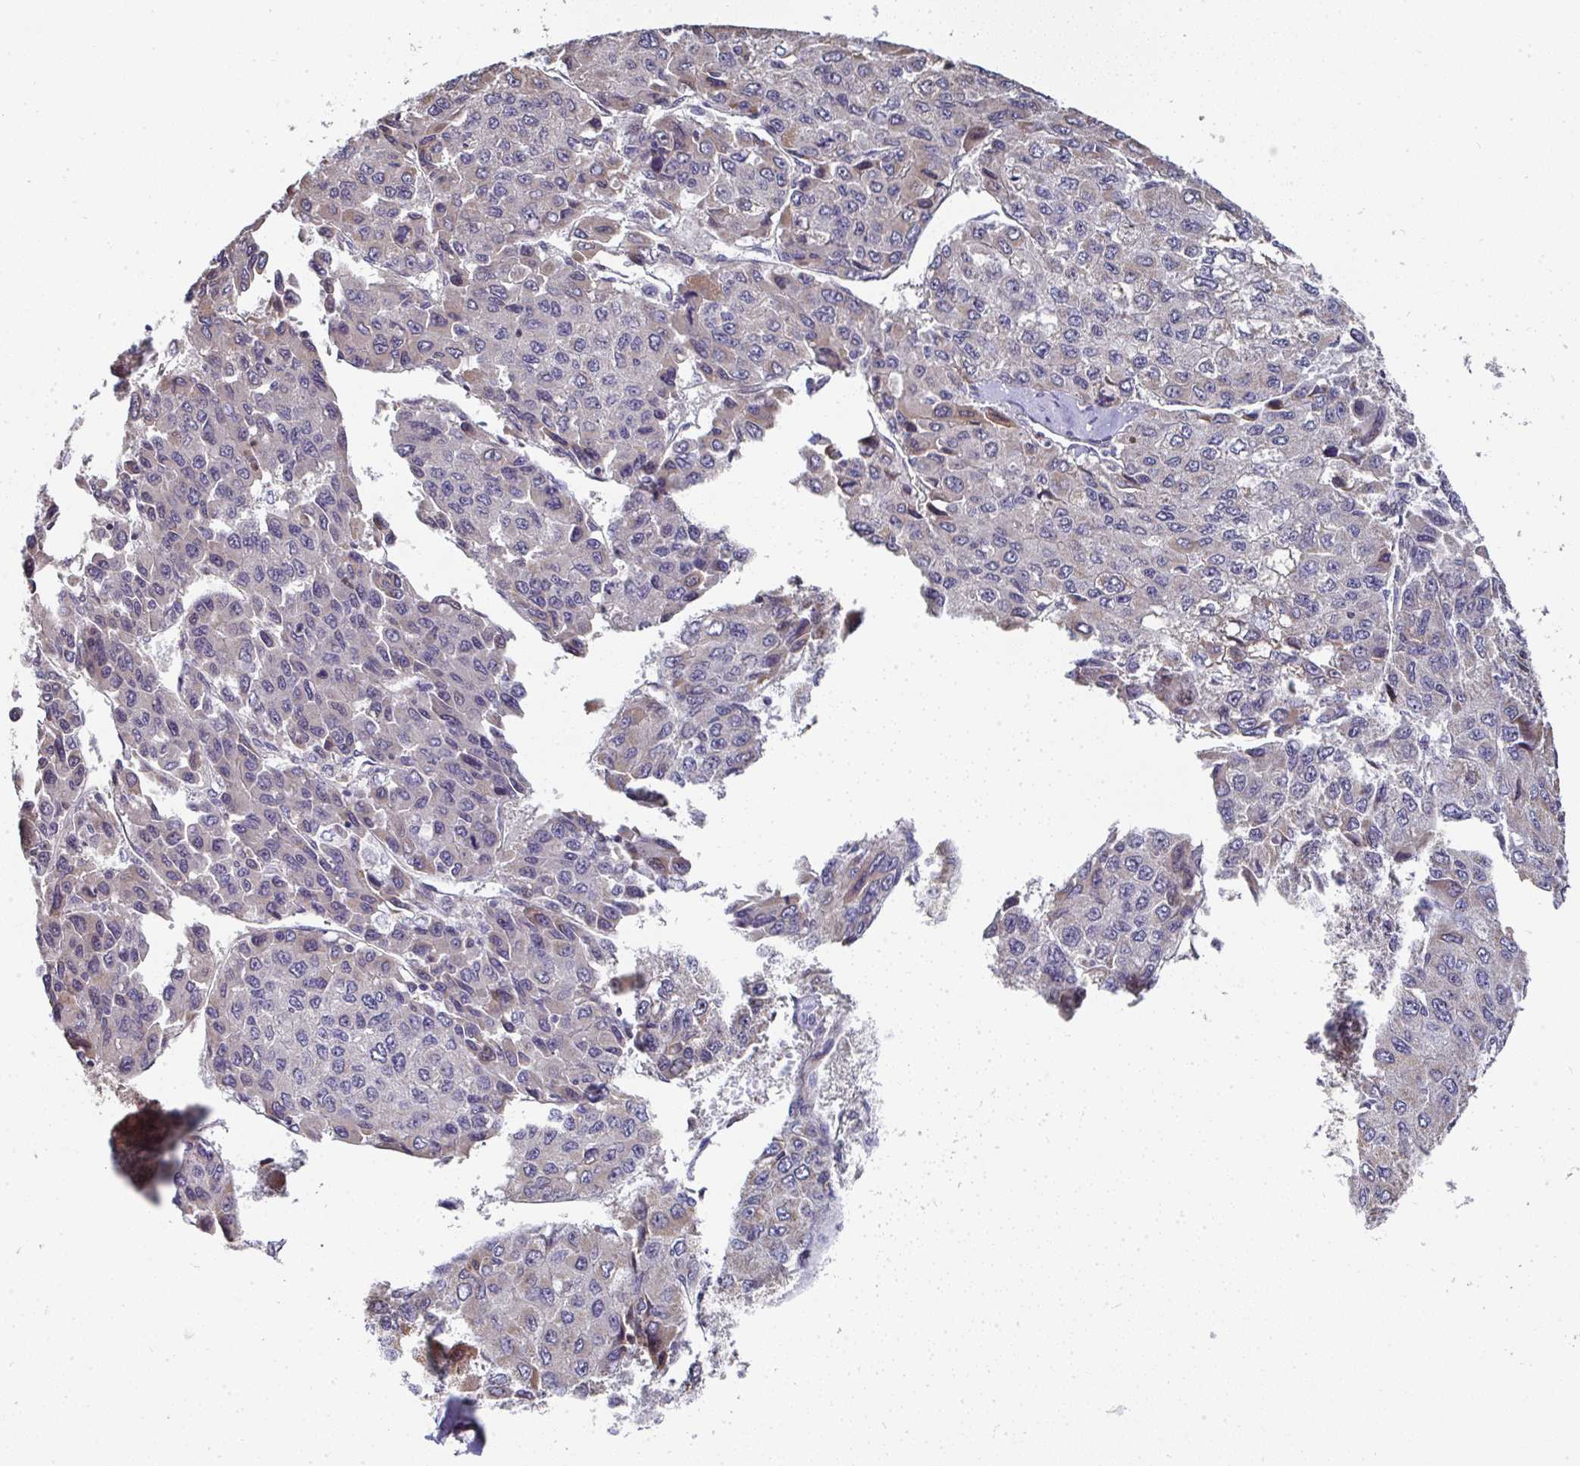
{"staining": {"intensity": "weak", "quantity": "<25%", "location": "cytoplasmic/membranous"}, "tissue": "liver cancer", "cell_type": "Tumor cells", "image_type": "cancer", "snomed": [{"axis": "morphology", "description": "Carcinoma, Hepatocellular, NOS"}, {"axis": "topography", "description": "Liver"}], "caption": "This is an immunohistochemistry (IHC) histopathology image of liver cancer. There is no expression in tumor cells.", "gene": "AGTPBP1", "patient": {"sex": "female", "age": 66}}